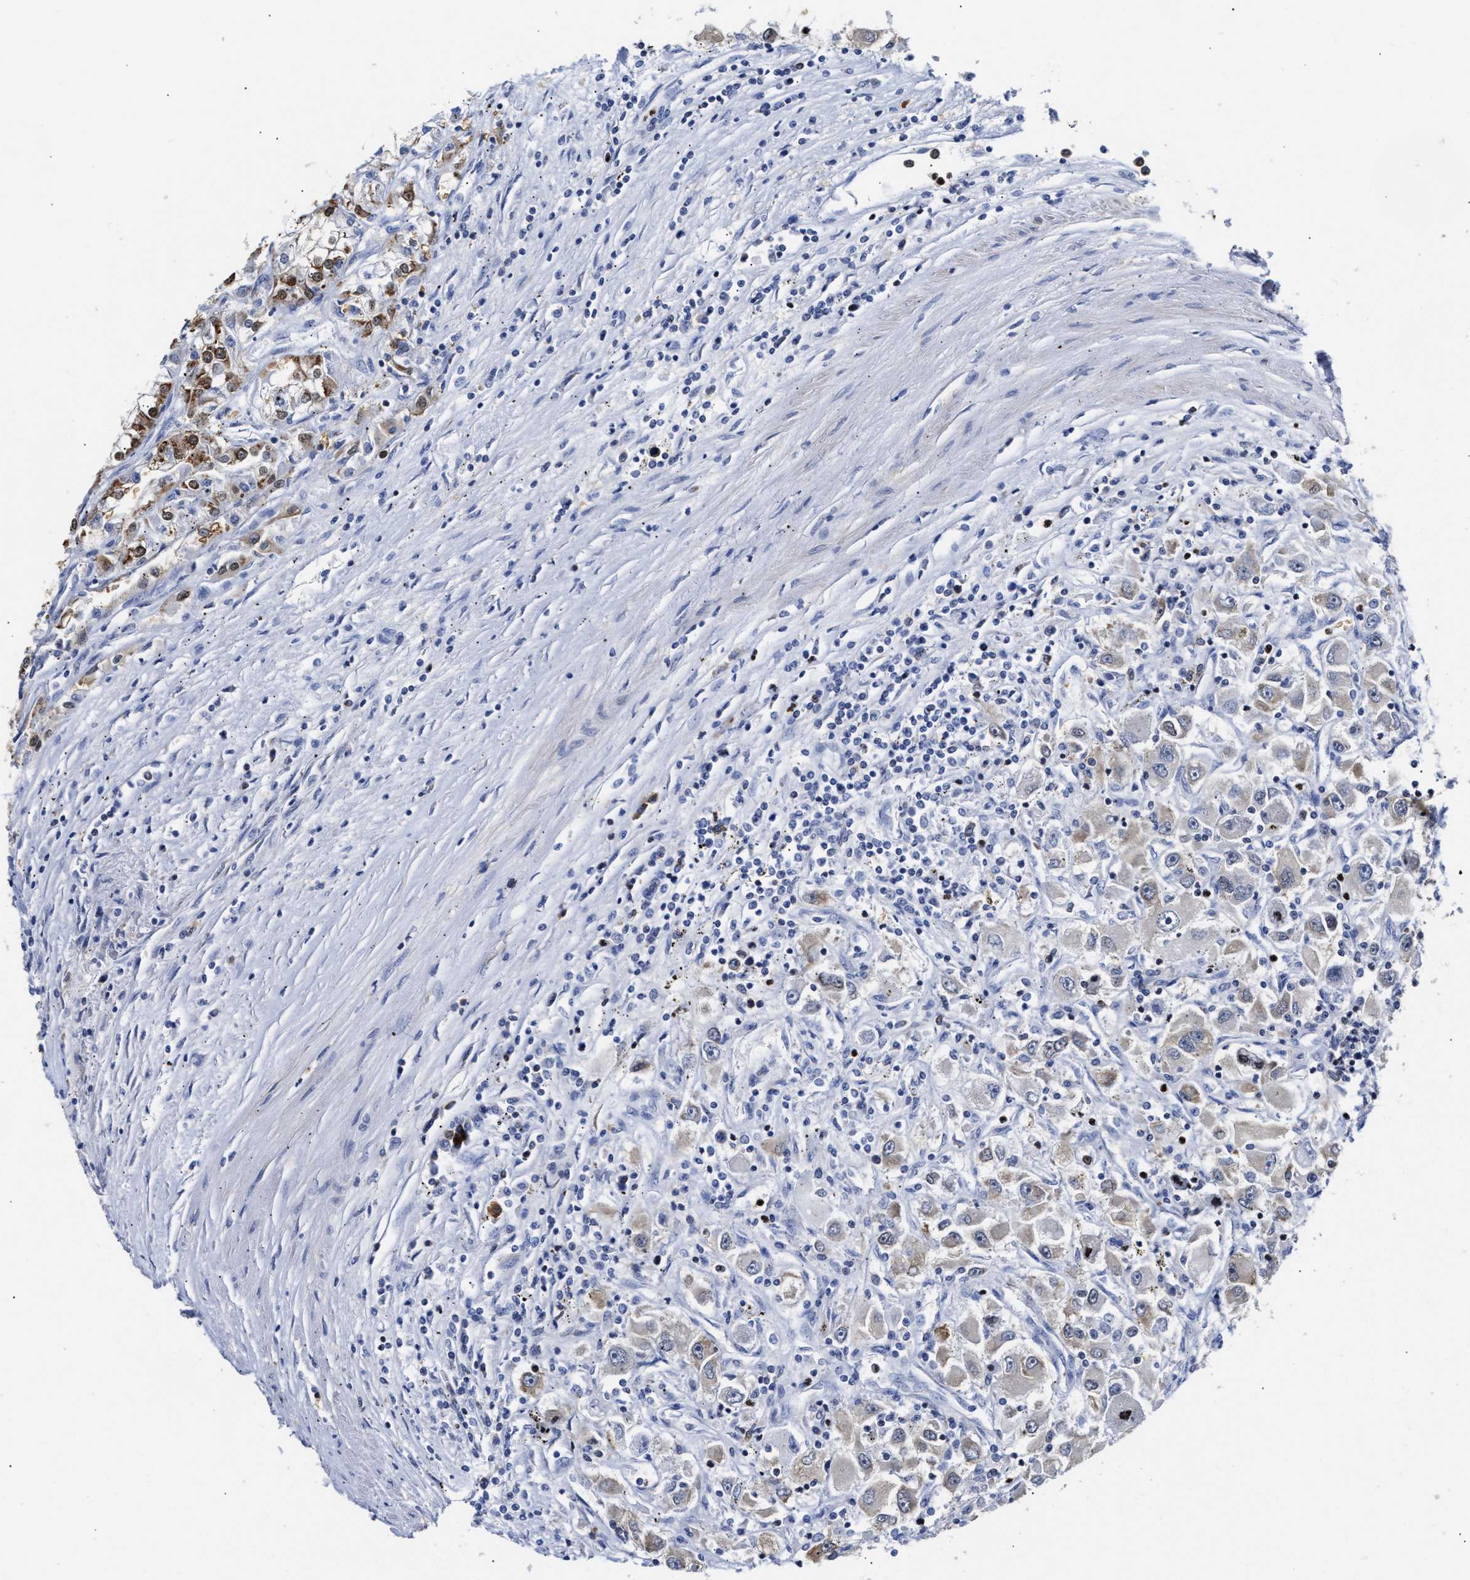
{"staining": {"intensity": "moderate", "quantity": "25%-75%", "location": "cytoplasmic/membranous"}, "tissue": "renal cancer", "cell_type": "Tumor cells", "image_type": "cancer", "snomed": [{"axis": "morphology", "description": "Adenocarcinoma, NOS"}, {"axis": "topography", "description": "Kidney"}], "caption": "Renal cancer was stained to show a protein in brown. There is medium levels of moderate cytoplasmic/membranous staining in about 25%-75% of tumor cells. (DAB IHC, brown staining for protein, blue staining for nuclei).", "gene": "KLHDC1", "patient": {"sex": "female", "age": 52}}